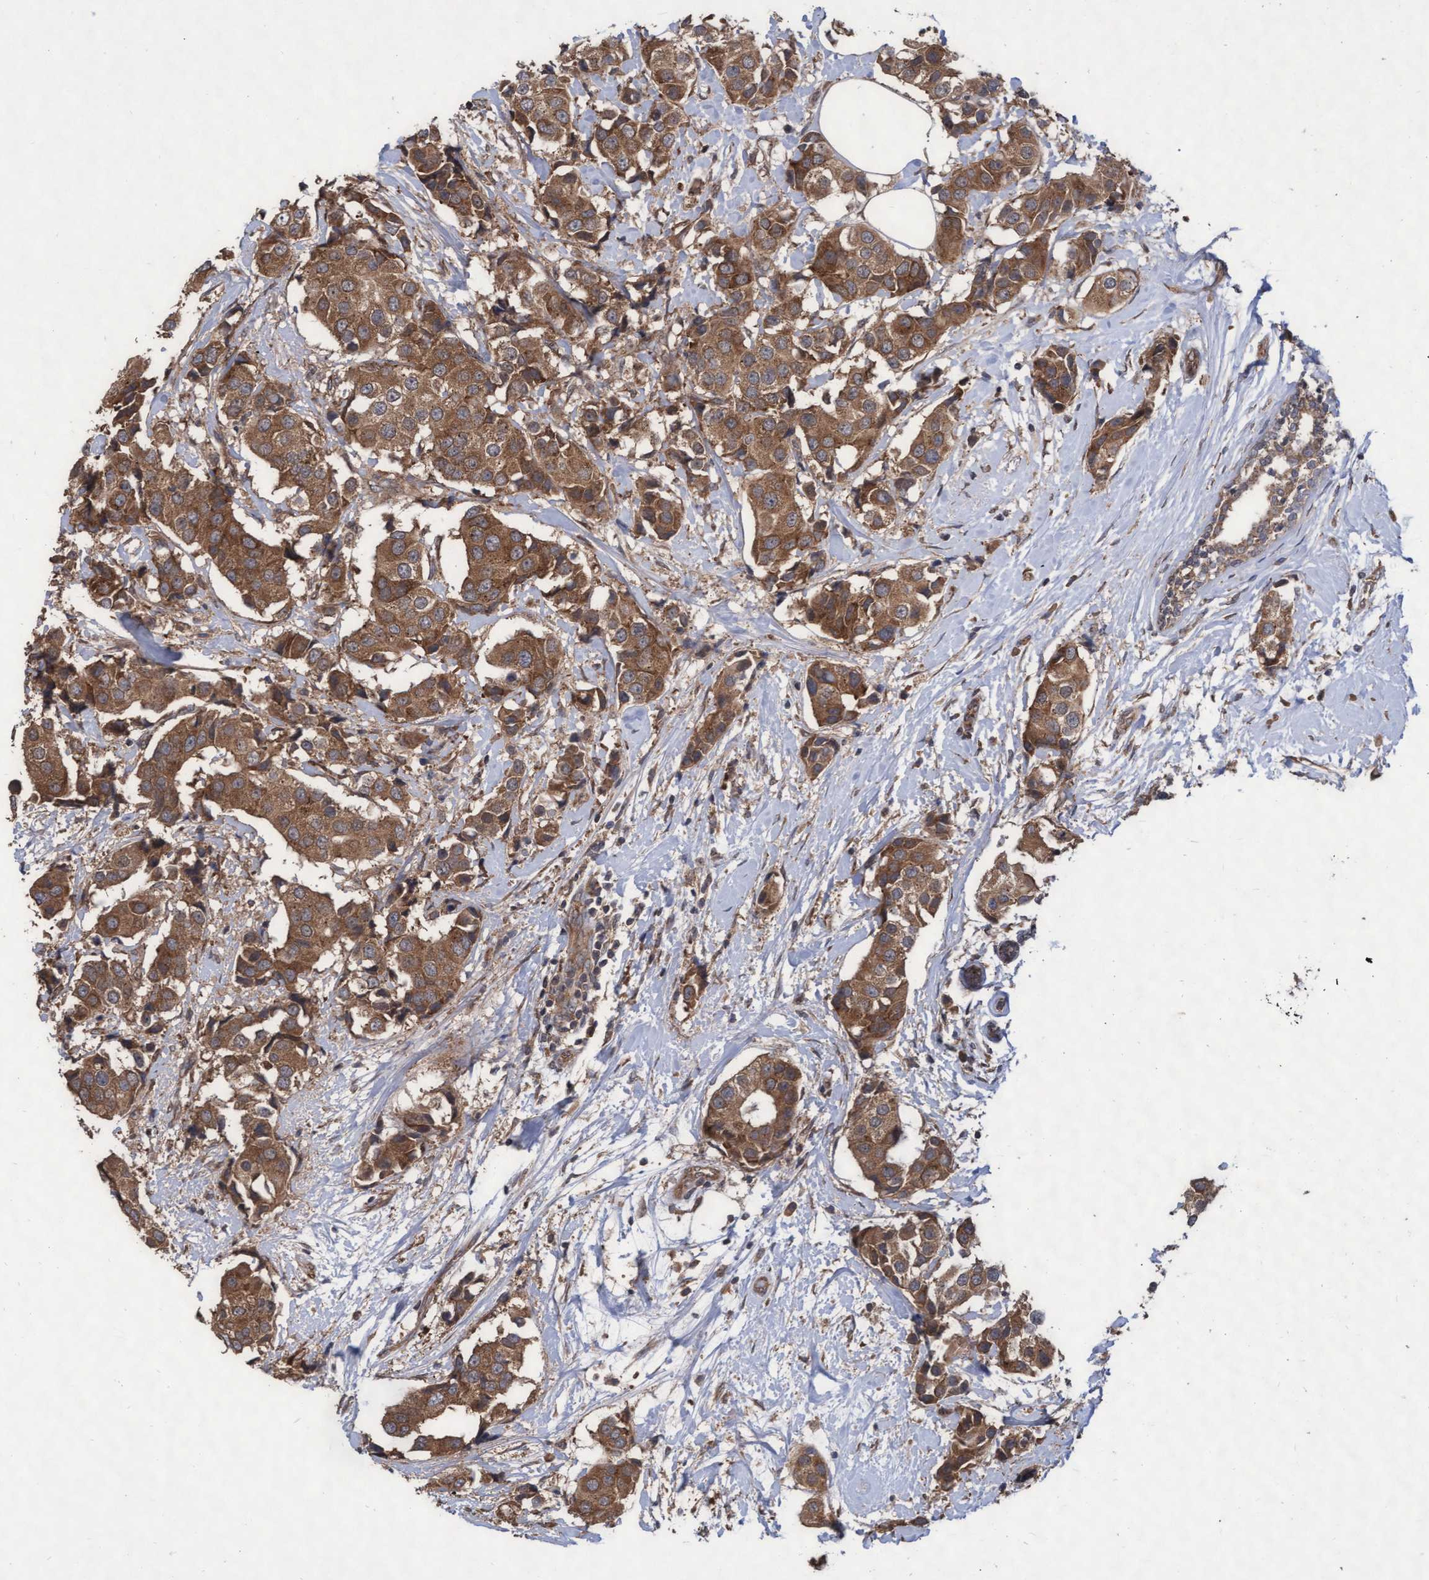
{"staining": {"intensity": "strong", "quantity": ">75%", "location": "cytoplasmic/membranous"}, "tissue": "breast cancer", "cell_type": "Tumor cells", "image_type": "cancer", "snomed": [{"axis": "morphology", "description": "Normal tissue, NOS"}, {"axis": "morphology", "description": "Duct carcinoma"}, {"axis": "topography", "description": "Breast"}], "caption": "Protein staining reveals strong cytoplasmic/membranous positivity in approximately >75% of tumor cells in breast cancer (intraductal carcinoma).", "gene": "ABCF2", "patient": {"sex": "female", "age": 39}}